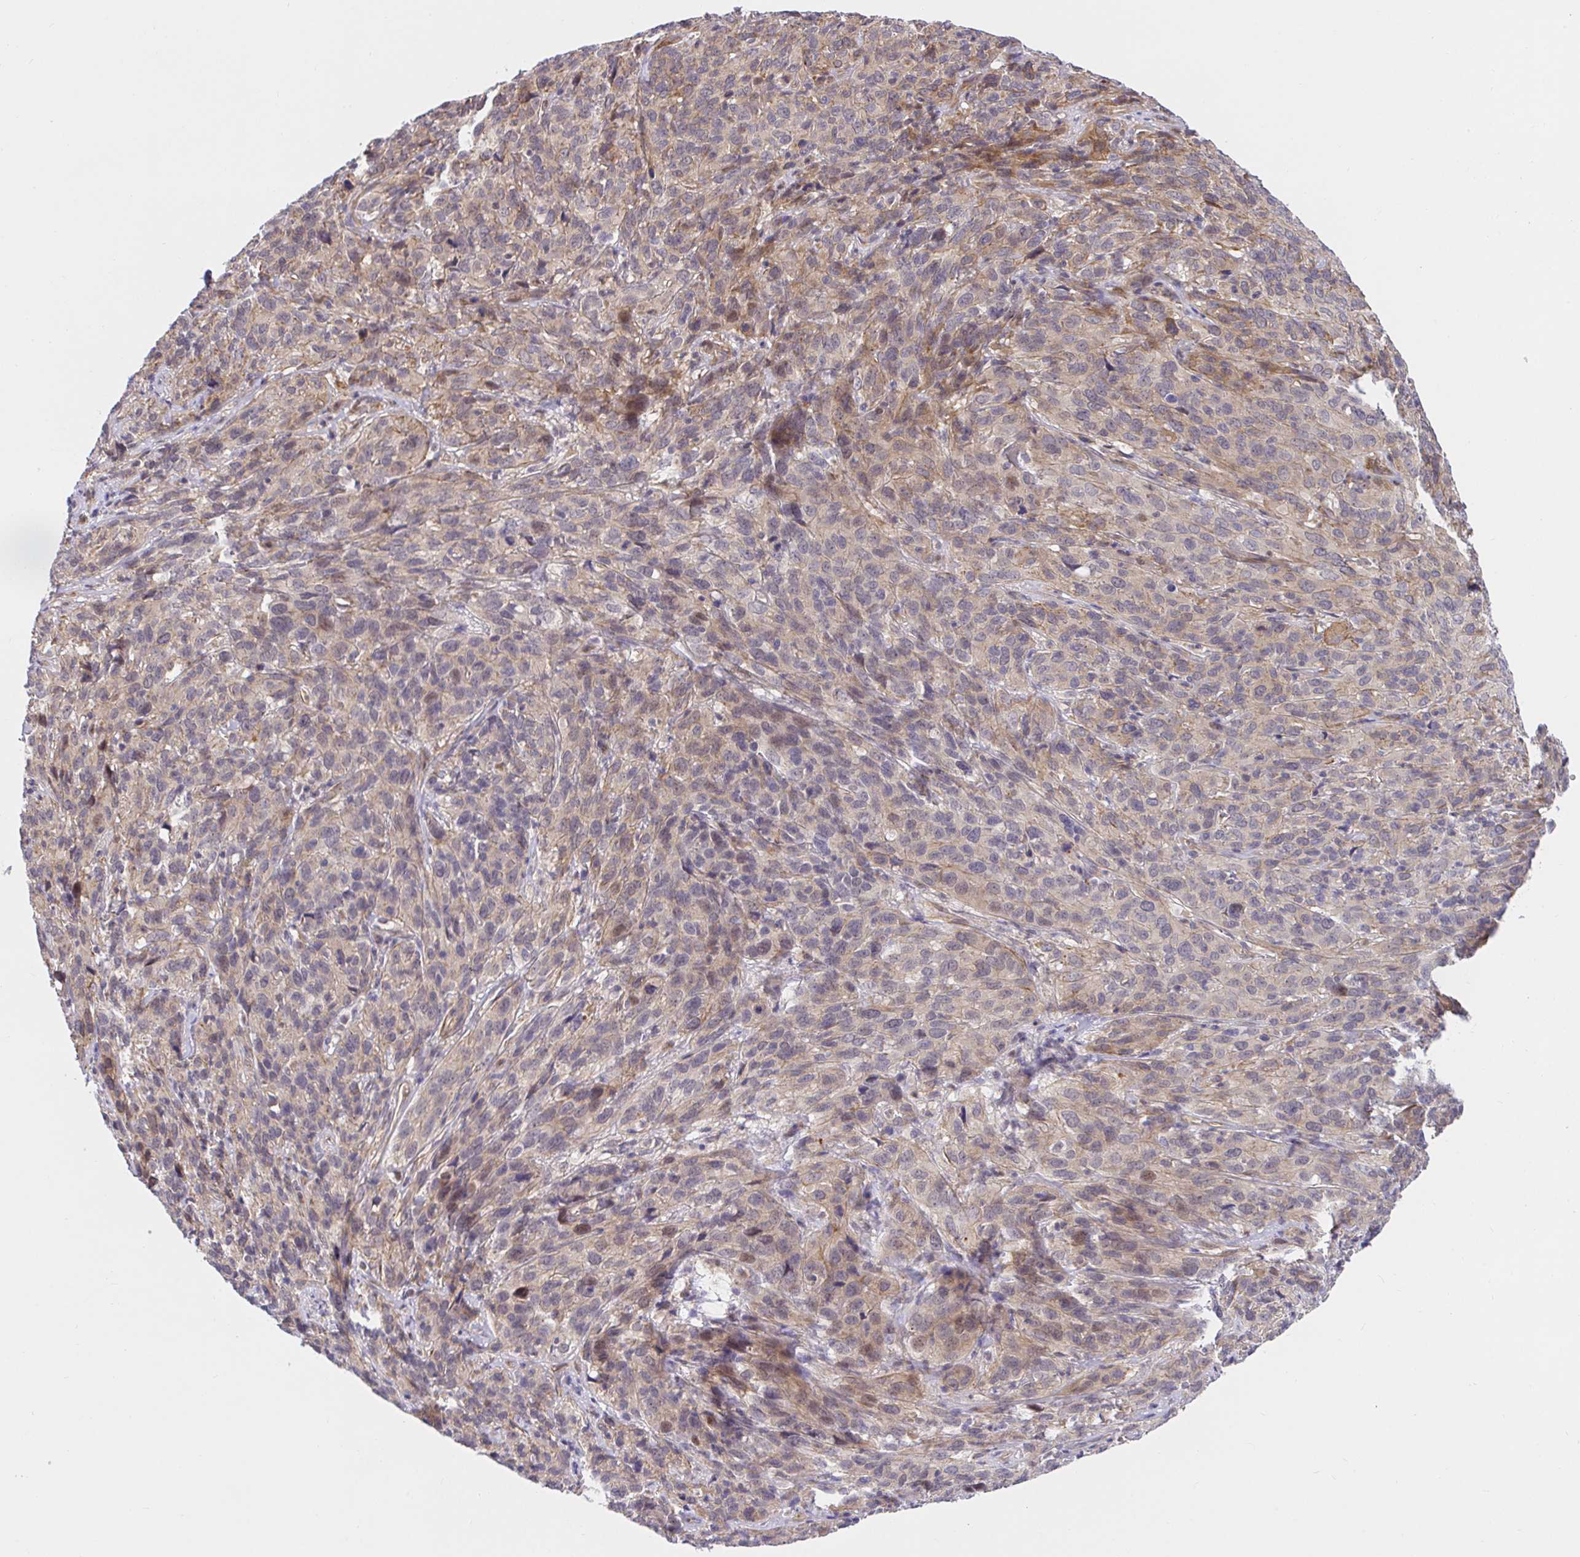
{"staining": {"intensity": "weak", "quantity": "25%-75%", "location": "cytoplasmic/membranous"}, "tissue": "cervical cancer", "cell_type": "Tumor cells", "image_type": "cancer", "snomed": [{"axis": "morphology", "description": "Squamous cell carcinoma, NOS"}, {"axis": "topography", "description": "Cervix"}], "caption": "Cervical cancer stained with DAB IHC demonstrates low levels of weak cytoplasmic/membranous staining in about 25%-75% of tumor cells.", "gene": "TRIM55", "patient": {"sex": "female", "age": 51}}